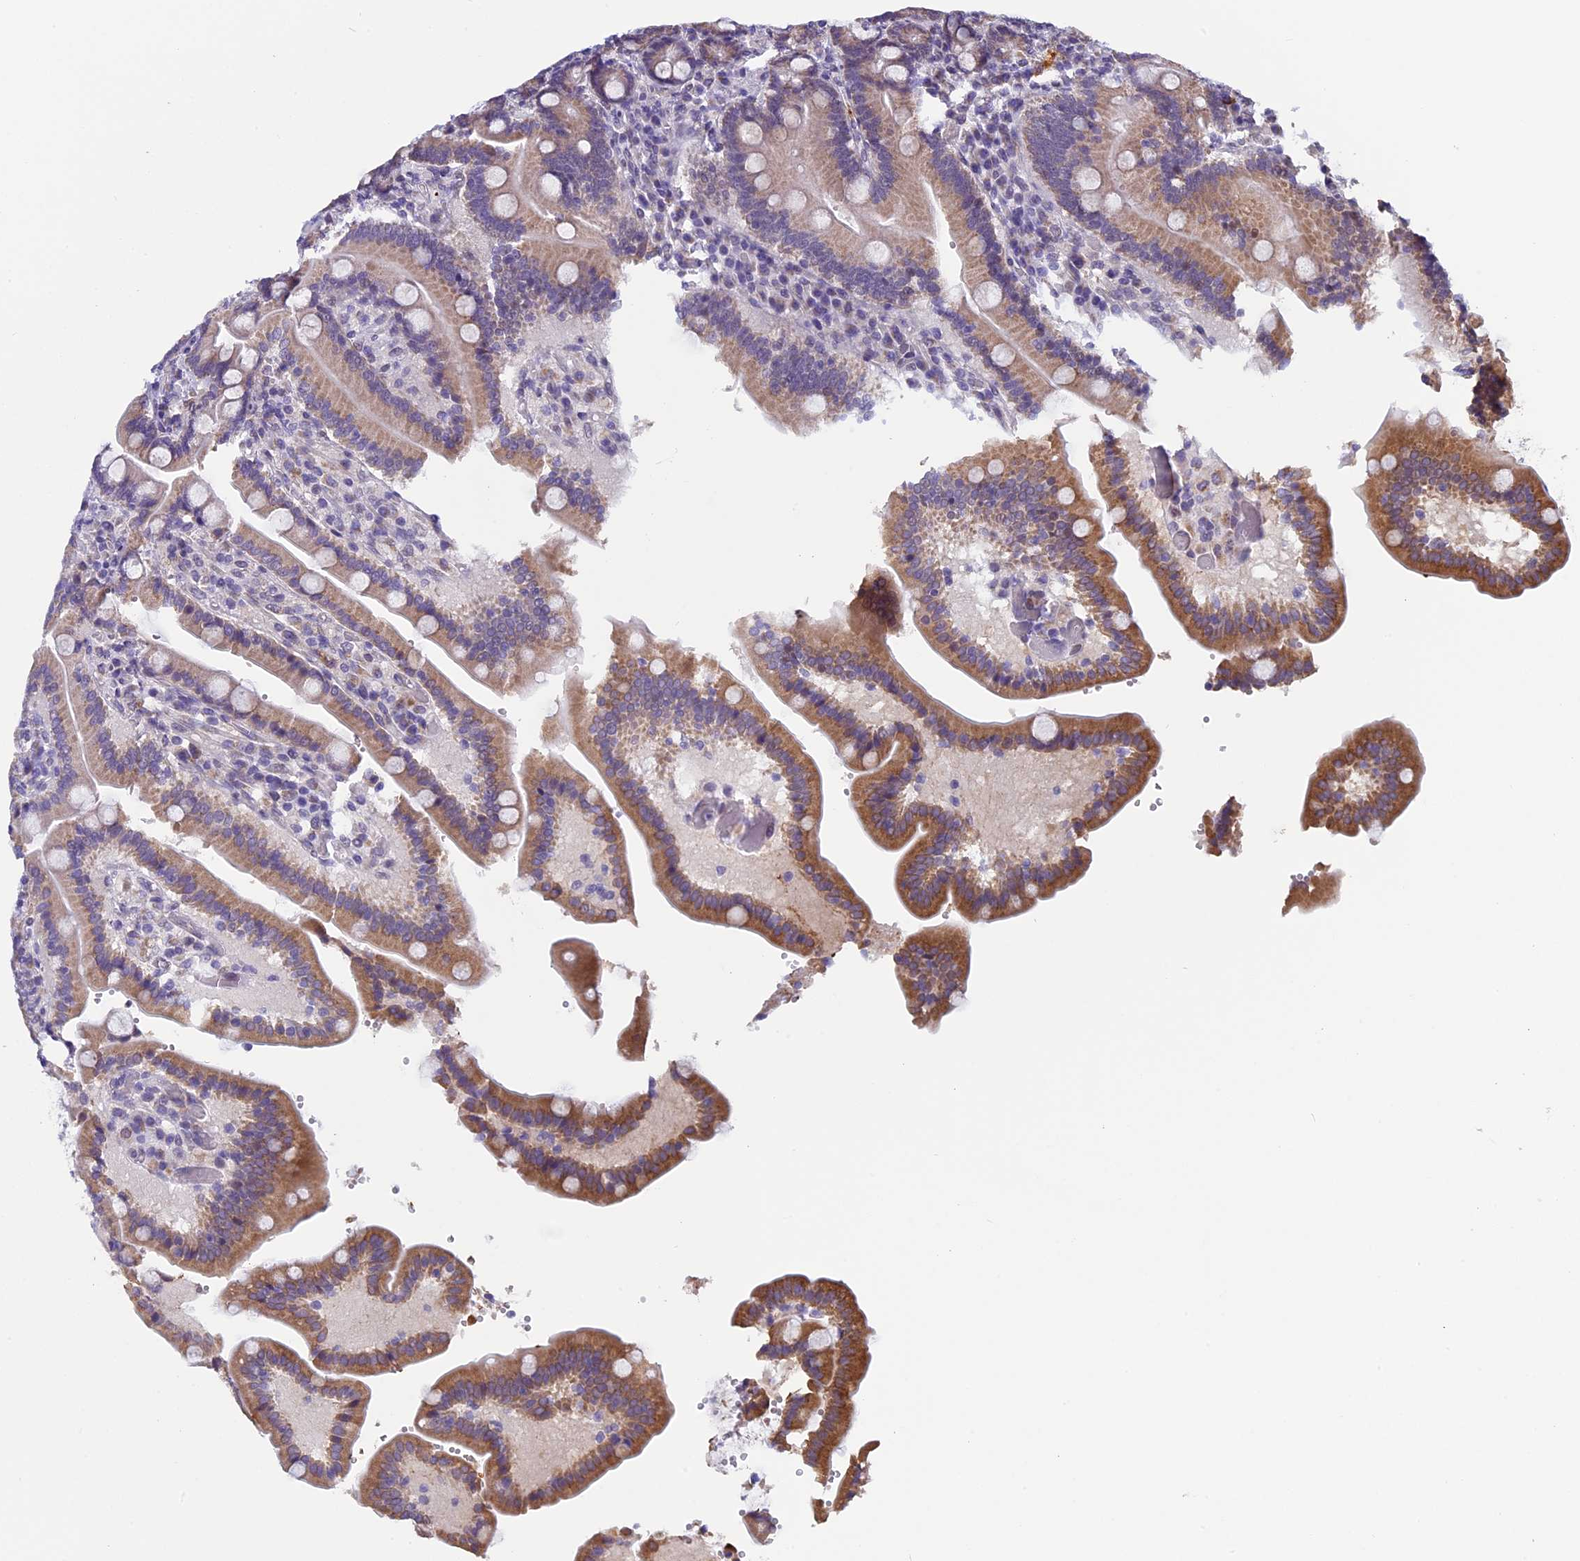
{"staining": {"intensity": "moderate", "quantity": ">75%", "location": "cytoplasmic/membranous"}, "tissue": "duodenum", "cell_type": "Glandular cells", "image_type": "normal", "snomed": [{"axis": "morphology", "description": "Normal tissue, NOS"}, {"axis": "topography", "description": "Duodenum"}], "caption": "Immunohistochemistry (DAB (3,3'-diaminobenzidine)) staining of benign human duodenum exhibits moderate cytoplasmic/membranous protein staining in approximately >75% of glandular cells. Using DAB (brown) and hematoxylin (blue) stains, captured at high magnification using brightfield microscopy.", "gene": "ZNF317", "patient": {"sex": "female", "age": 62}}